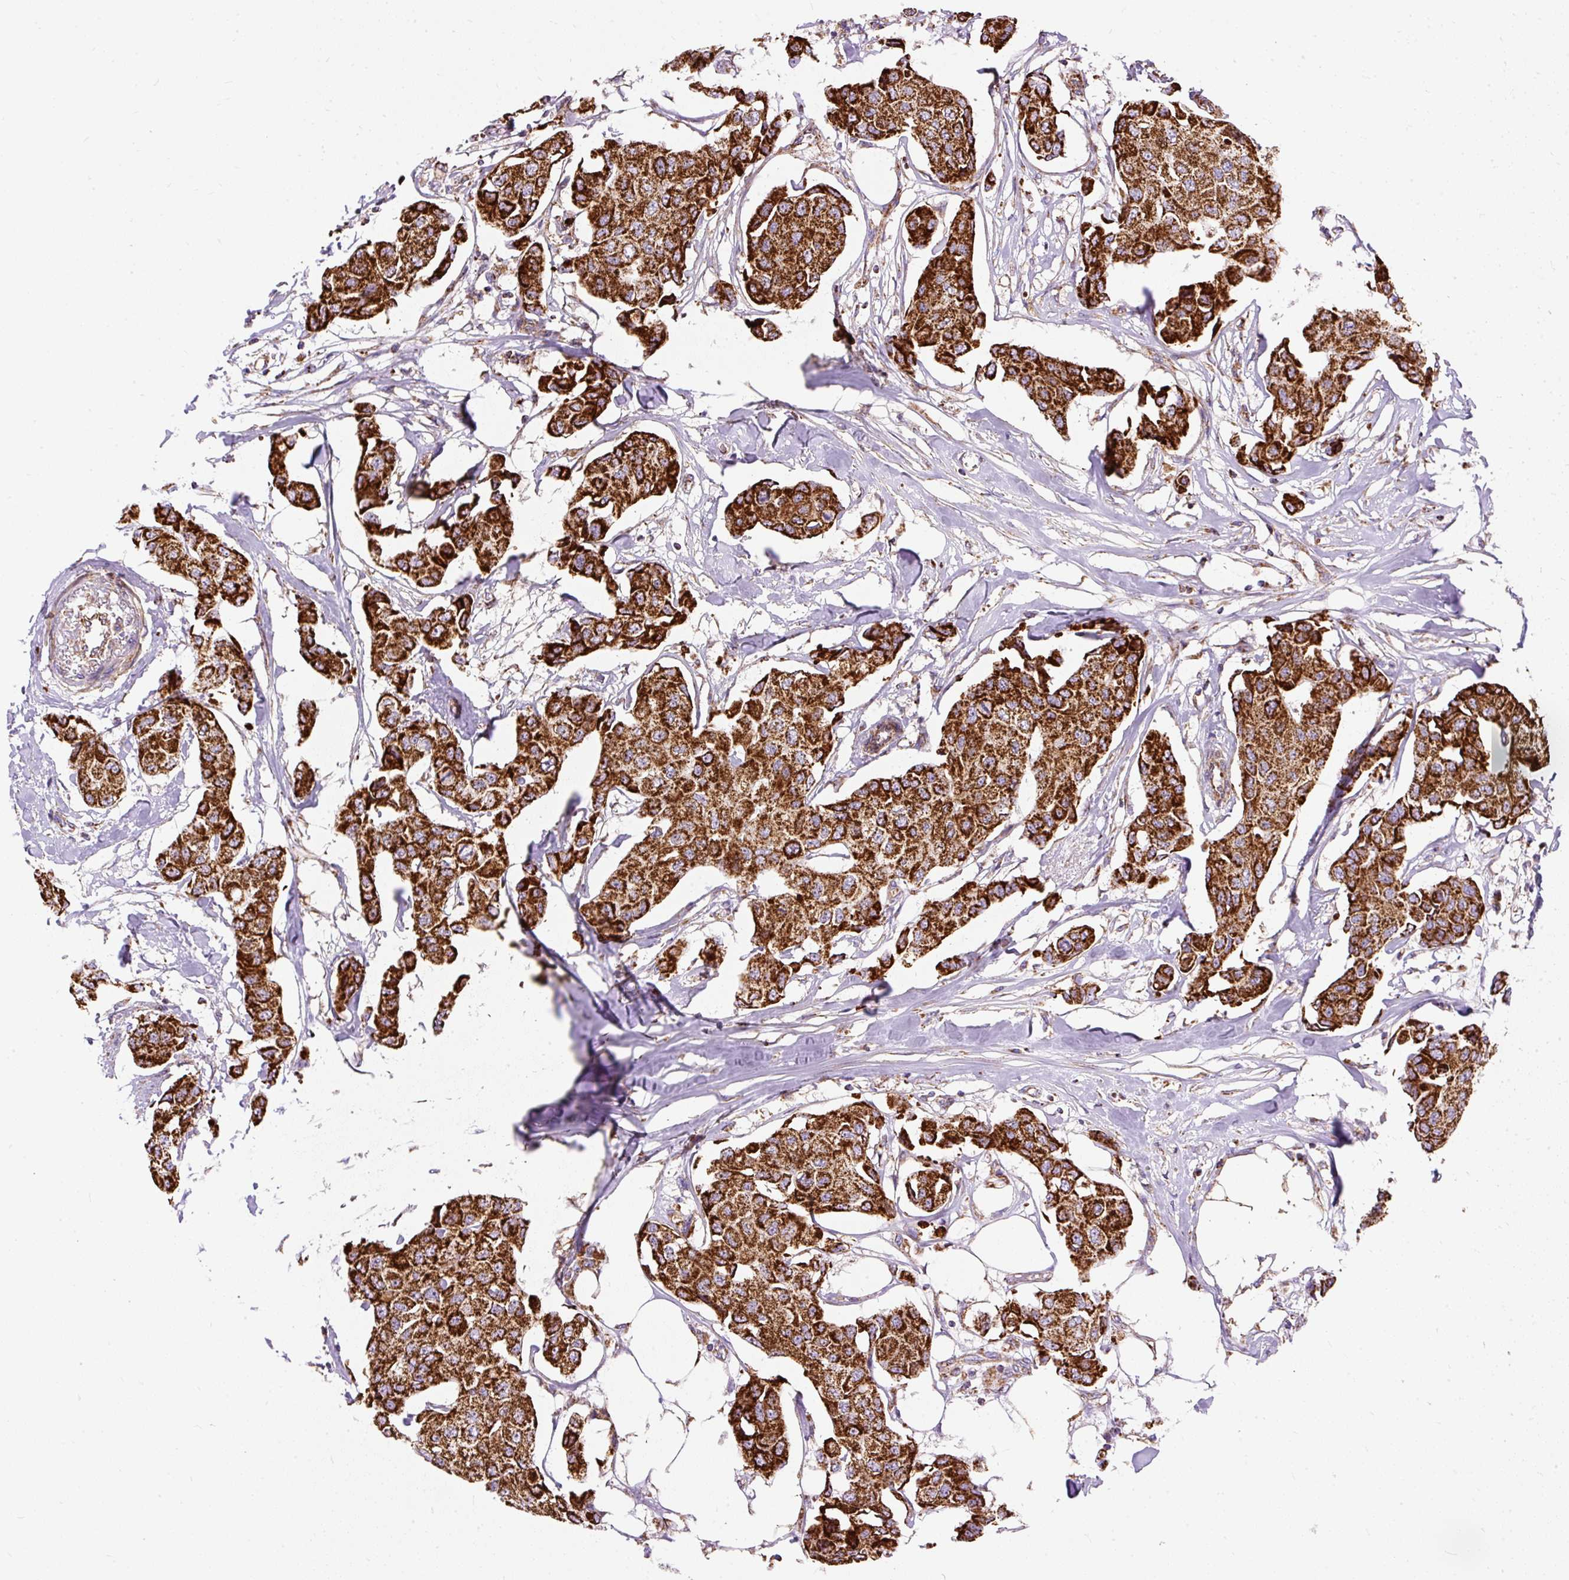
{"staining": {"intensity": "strong", "quantity": ">75%", "location": "cytoplasmic/membranous"}, "tissue": "breast cancer", "cell_type": "Tumor cells", "image_type": "cancer", "snomed": [{"axis": "morphology", "description": "Duct carcinoma"}, {"axis": "topography", "description": "Breast"}, {"axis": "topography", "description": "Lymph node"}], "caption": "The micrograph demonstrates a brown stain indicating the presence of a protein in the cytoplasmic/membranous of tumor cells in breast cancer (intraductal carcinoma).", "gene": "CEP290", "patient": {"sex": "female", "age": 80}}